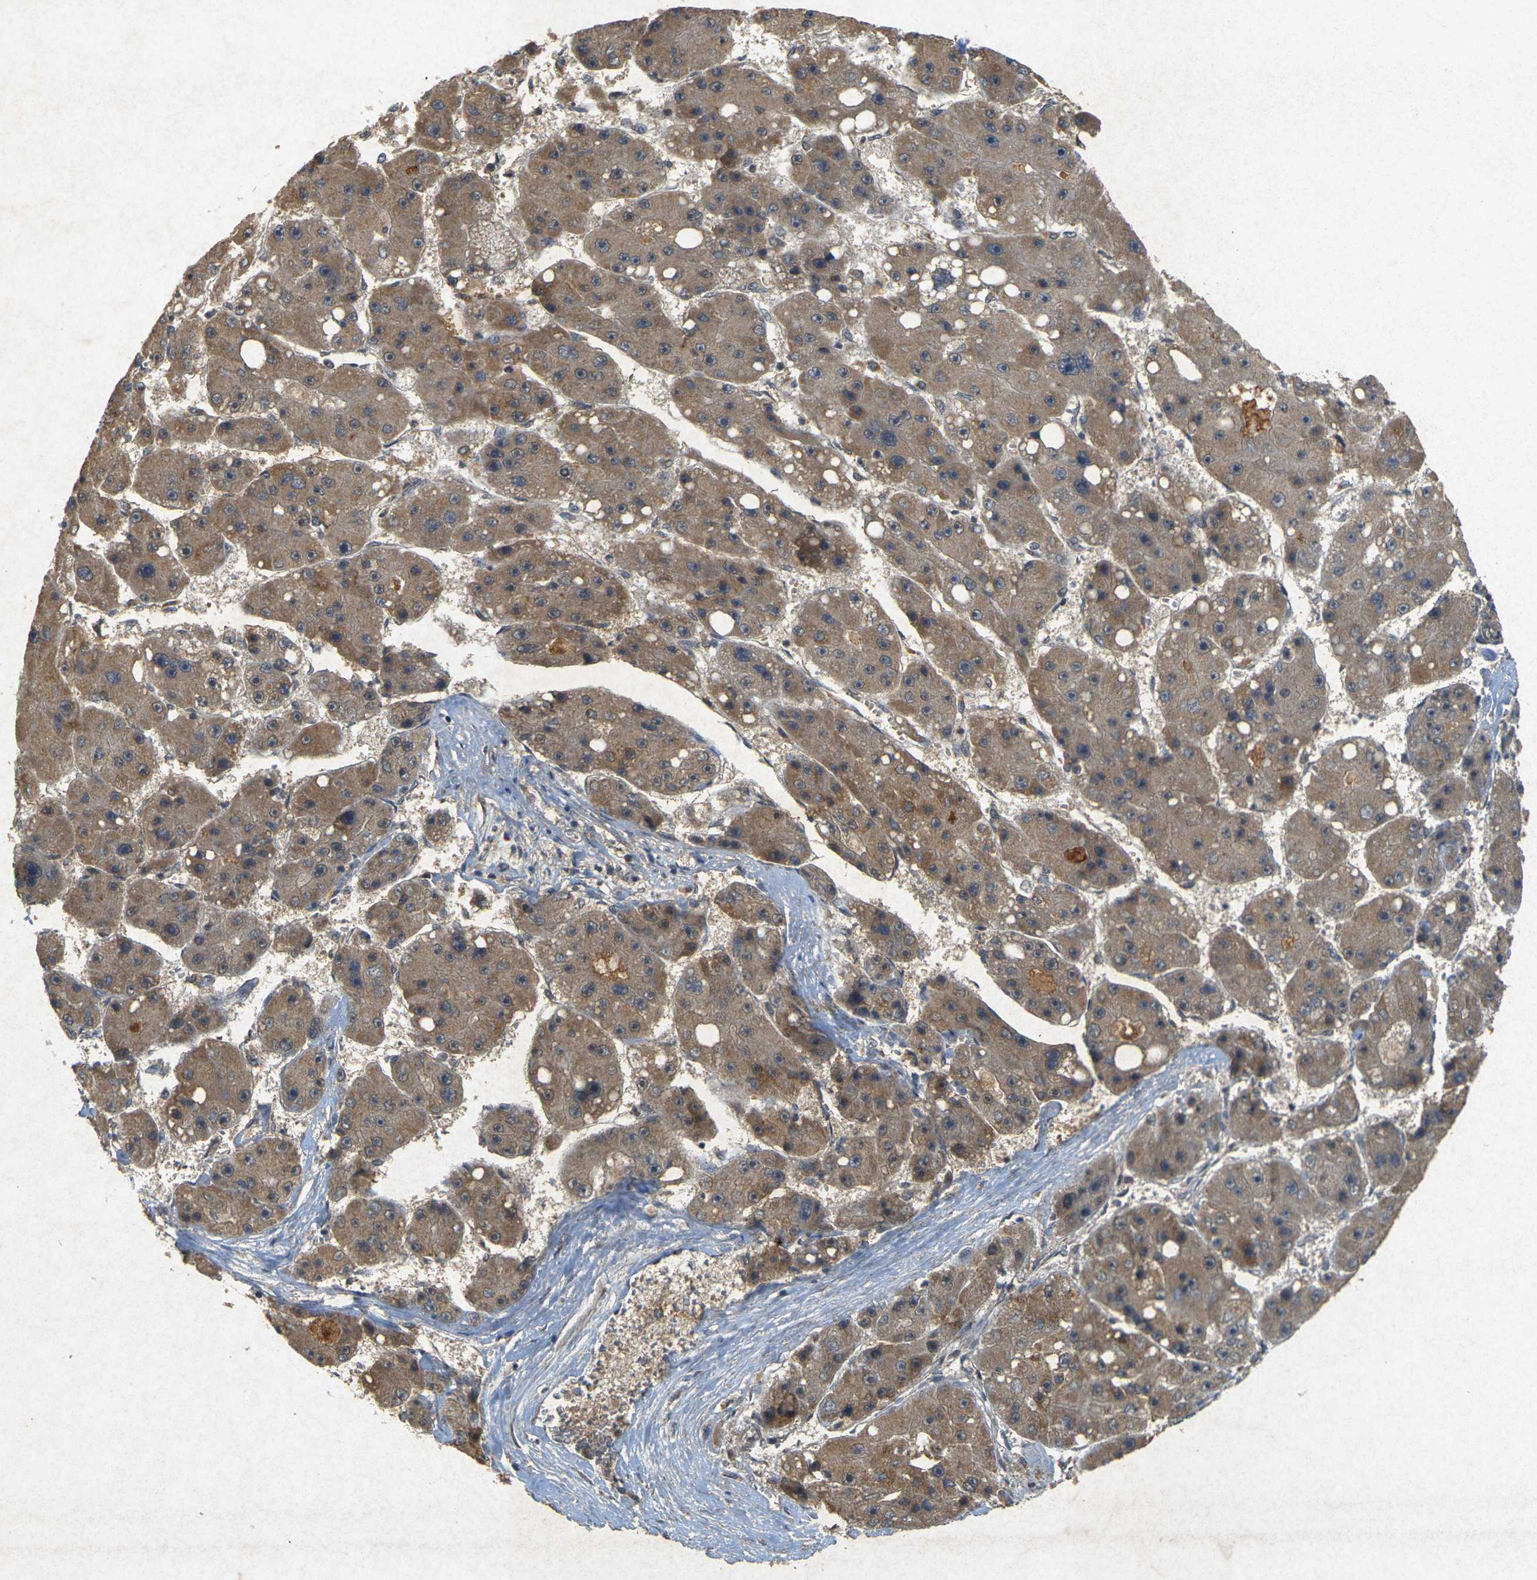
{"staining": {"intensity": "moderate", "quantity": ">75%", "location": "cytoplasmic/membranous"}, "tissue": "liver cancer", "cell_type": "Tumor cells", "image_type": "cancer", "snomed": [{"axis": "morphology", "description": "Carcinoma, Hepatocellular, NOS"}, {"axis": "topography", "description": "Liver"}], "caption": "High-magnification brightfield microscopy of liver hepatocellular carcinoma stained with DAB (3,3'-diaminobenzidine) (brown) and counterstained with hematoxylin (blue). tumor cells exhibit moderate cytoplasmic/membranous staining is present in about>75% of cells.", "gene": "ERN1", "patient": {"sex": "female", "age": 61}}